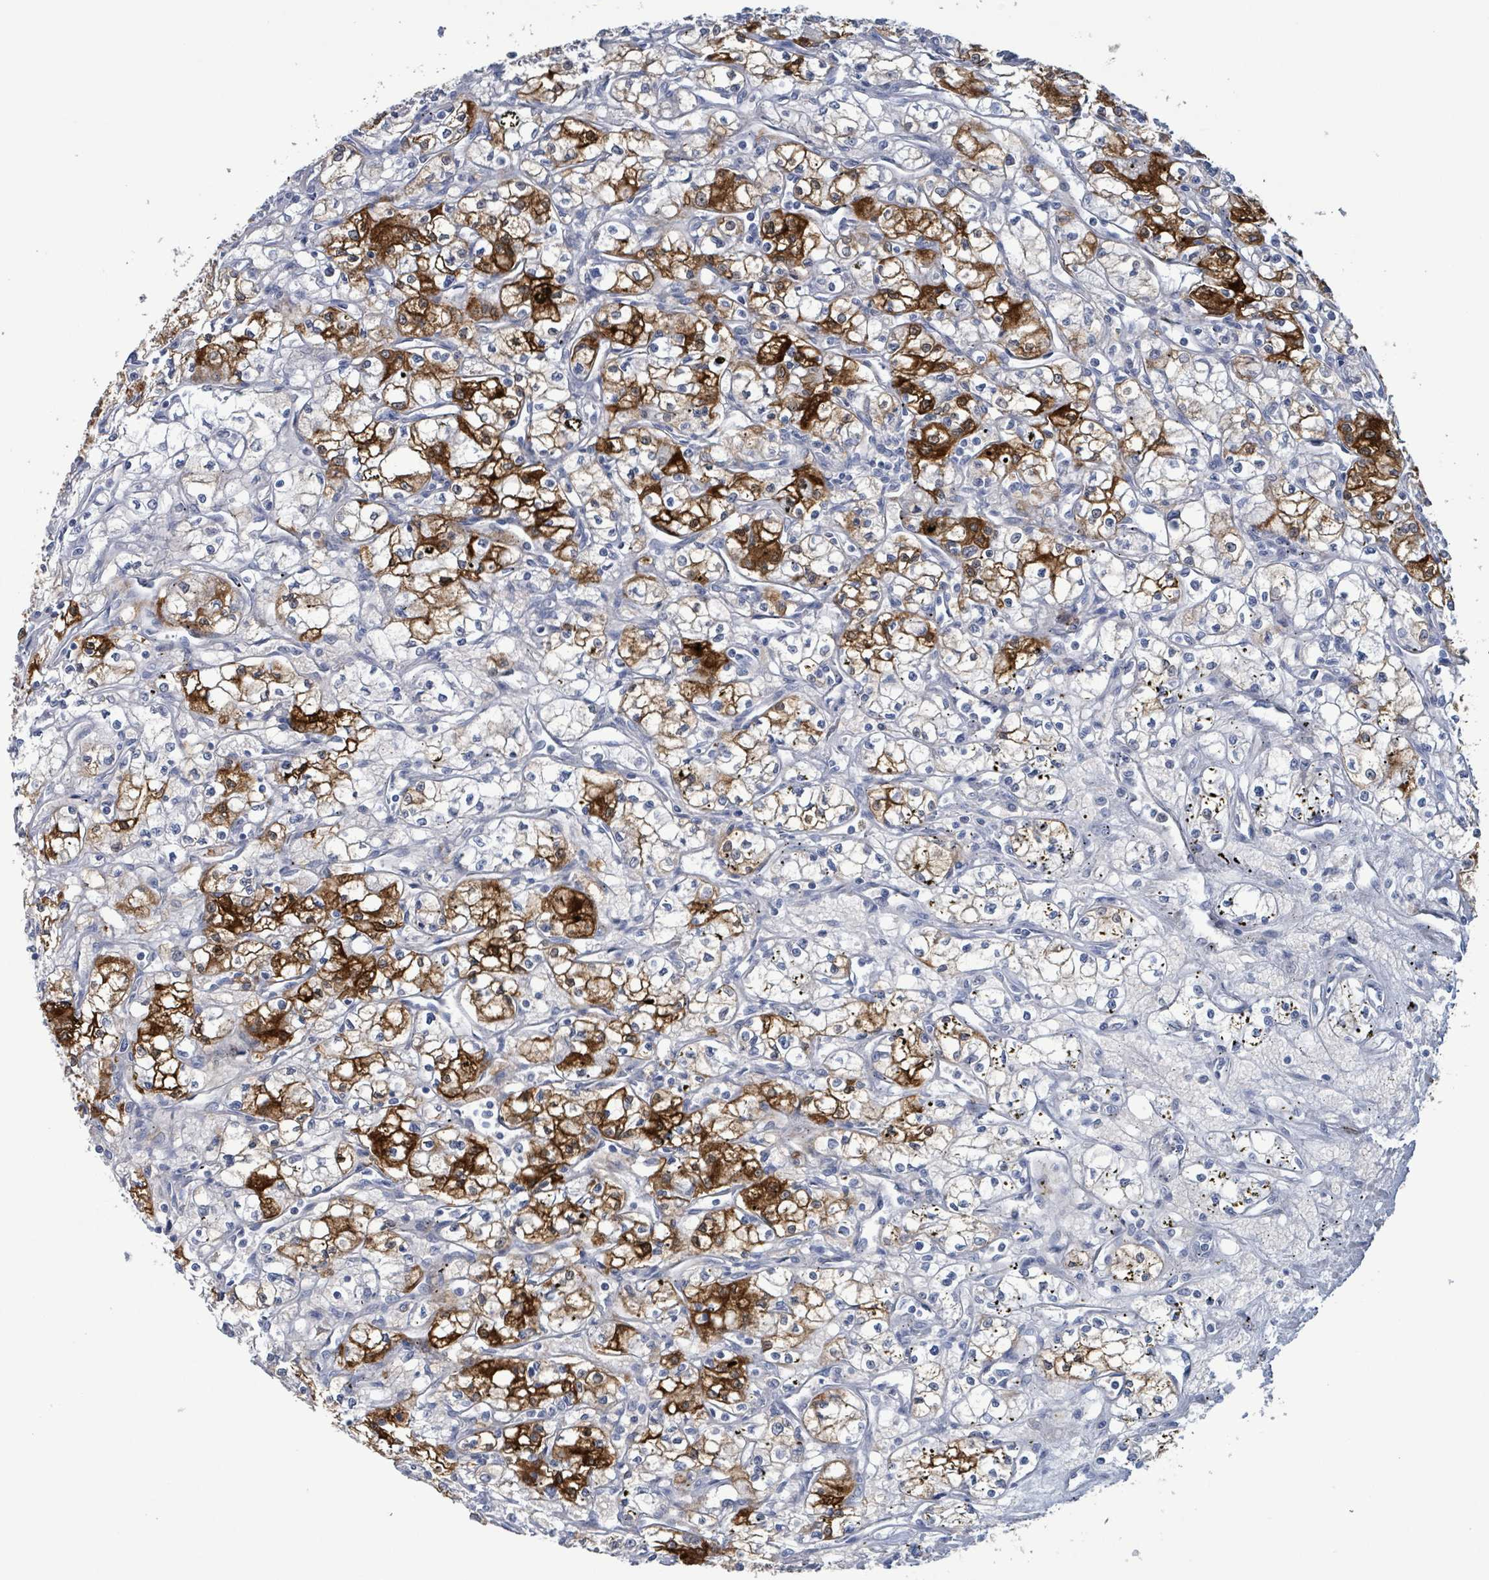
{"staining": {"intensity": "strong", "quantity": "<25%", "location": "cytoplasmic/membranous"}, "tissue": "renal cancer", "cell_type": "Tumor cells", "image_type": "cancer", "snomed": [{"axis": "morphology", "description": "Adenocarcinoma, NOS"}, {"axis": "topography", "description": "Kidney"}], "caption": "A high-resolution histopathology image shows immunohistochemistry (IHC) staining of adenocarcinoma (renal), which reveals strong cytoplasmic/membranous positivity in approximately <25% of tumor cells.", "gene": "PKLR", "patient": {"sex": "male", "age": 59}}